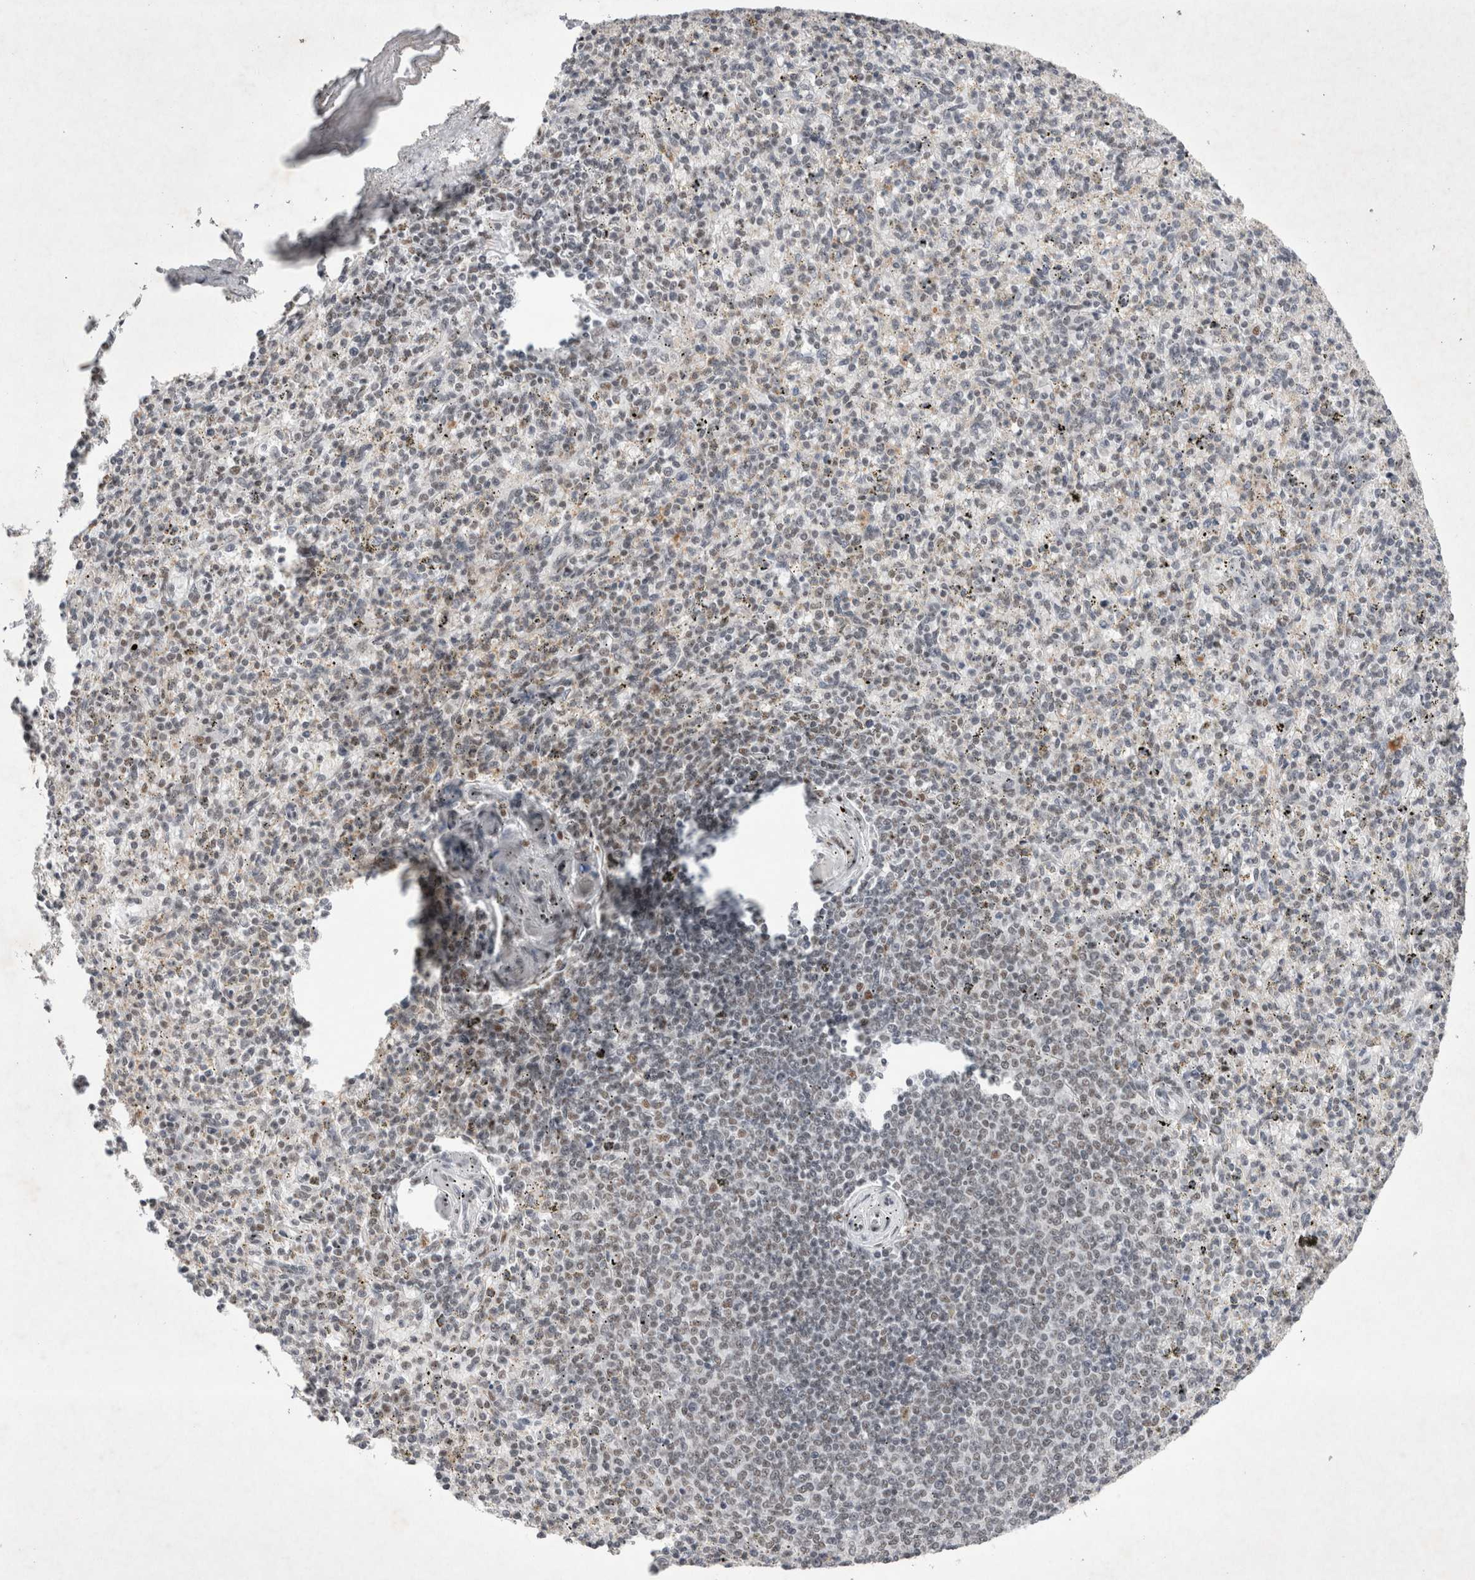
{"staining": {"intensity": "weak", "quantity": "25%-75%", "location": "nuclear"}, "tissue": "spleen", "cell_type": "Cells in red pulp", "image_type": "normal", "snomed": [{"axis": "morphology", "description": "Normal tissue, NOS"}, {"axis": "topography", "description": "Spleen"}], "caption": "Protein analysis of normal spleen displays weak nuclear expression in about 25%-75% of cells in red pulp. (Stains: DAB in brown, nuclei in blue, Microscopy: brightfield microscopy at high magnification).", "gene": "RBM6", "patient": {"sex": "male", "age": 72}}